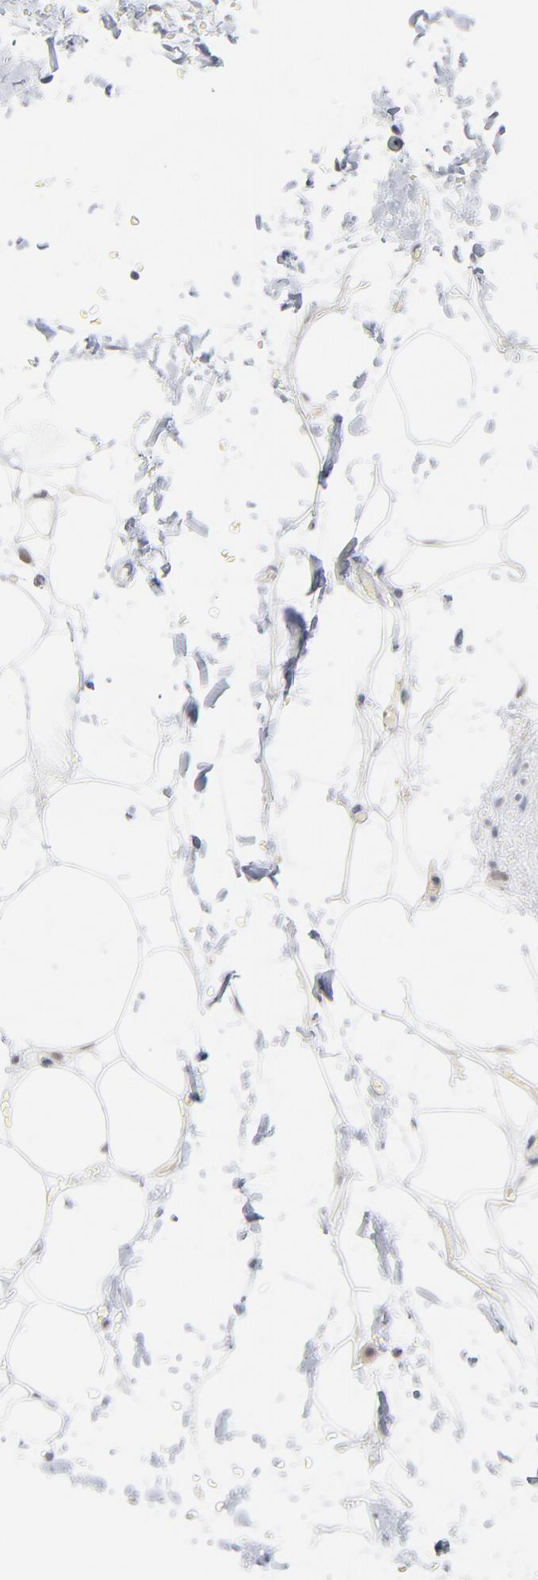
{"staining": {"intensity": "weak", "quantity": "25%-75%", "location": "cytoplasmic/membranous"}, "tissue": "adipose tissue", "cell_type": "Adipocytes", "image_type": "normal", "snomed": [{"axis": "morphology", "description": "Normal tissue, NOS"}, {"axis": "topography", "description": "Soft tissue"}], "caption": "Immunohistochemistry (IHC) (DAB (3,3'-diaminobenzidine)) staining of unremarkable adipose tissue demonstrates weak cytoplasmic/membranous protein positivity in approximately 25%-75% of adipocytes.", "gene": "UBL4A", "patient": {"sex": "male", "age": 72}}